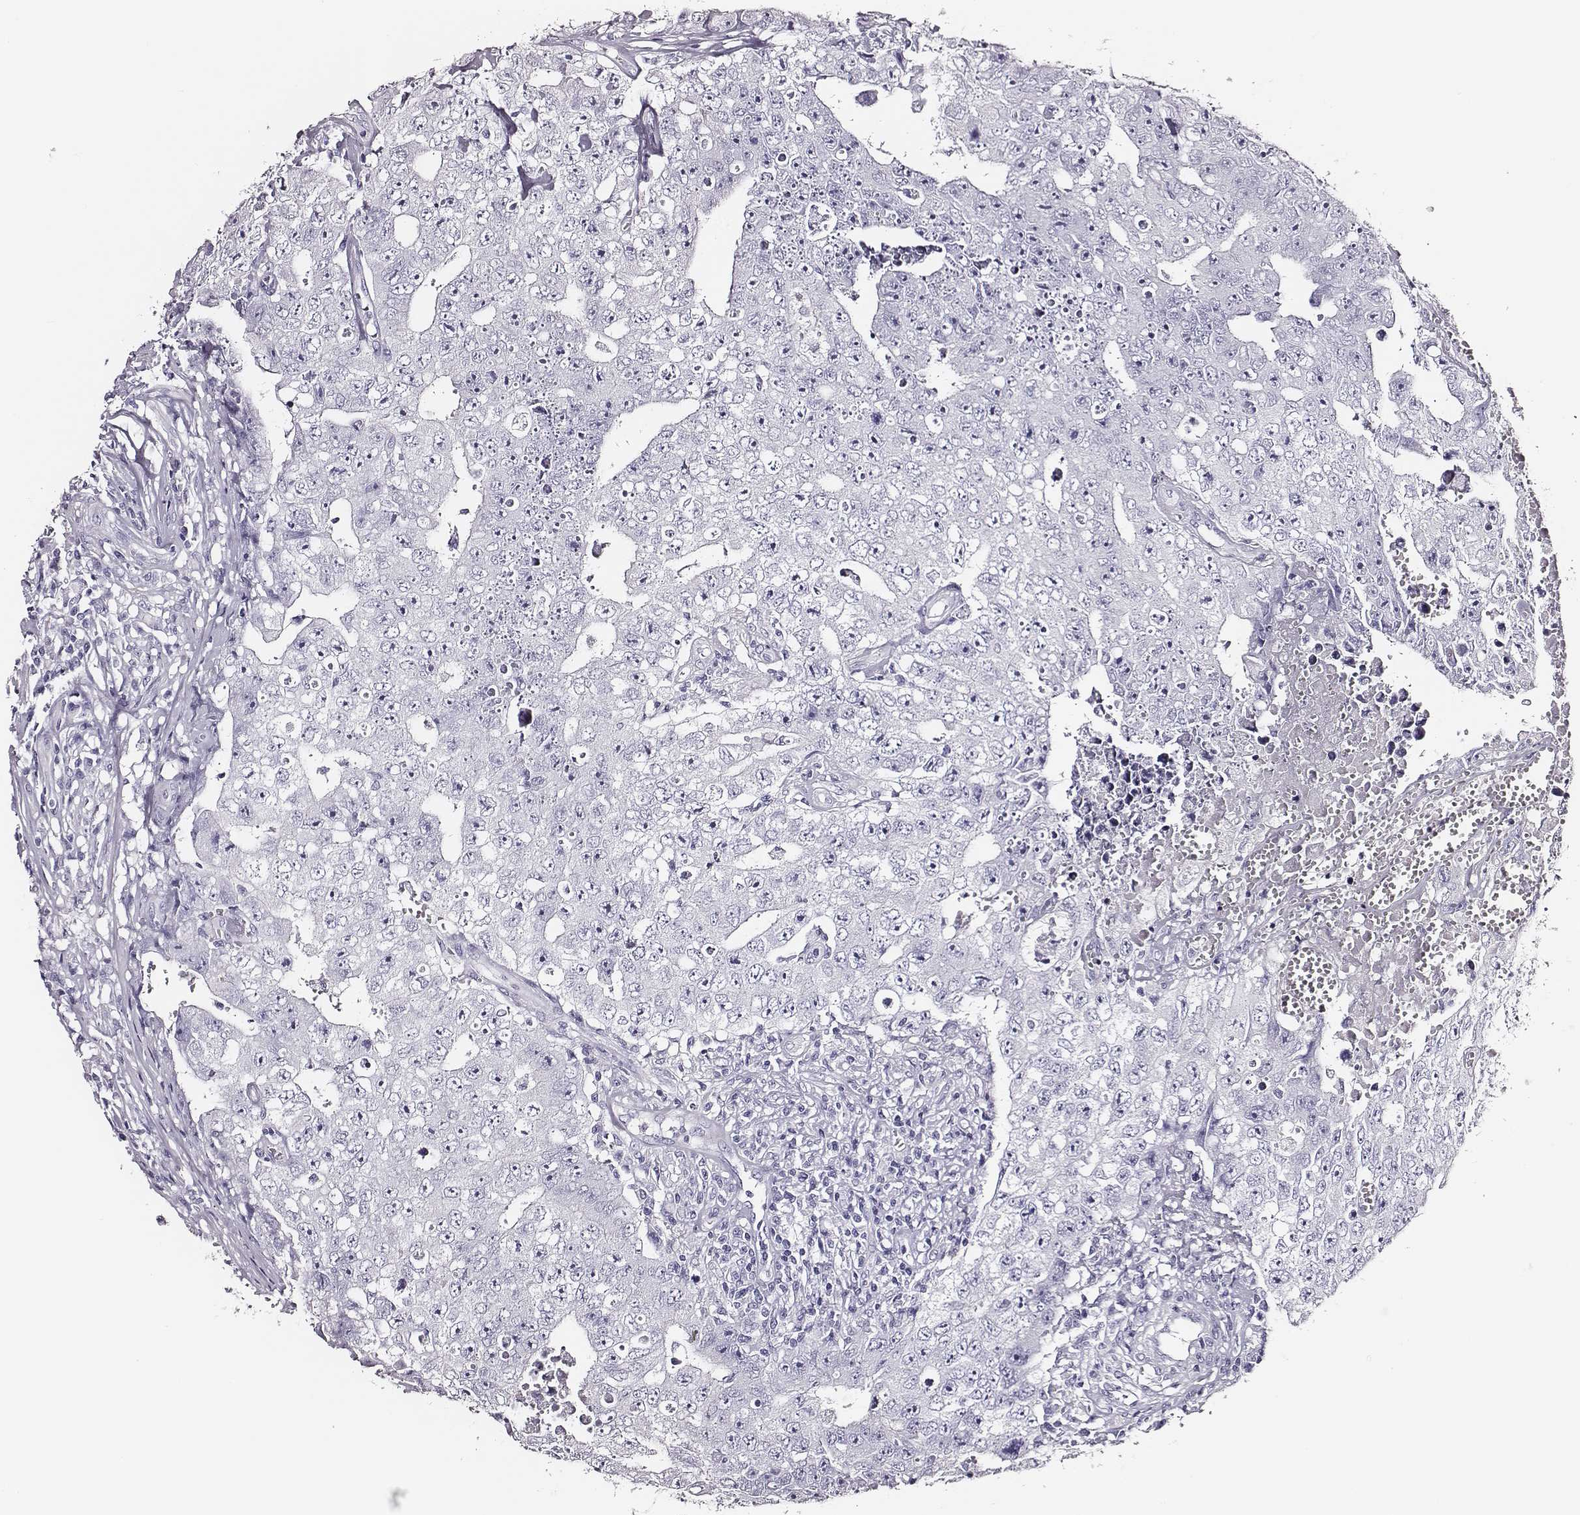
{"staining": {"intensity": "negative", "quantity": "none", "location": "none"}, "tissue": "testis cancer", "cell_type": "Tumor cells", "image_type": "cancer", "snomed": [{"axis": "morphology", "description": "Carcinoma, Embryonal, NOS"}, {"axis": "topography", "description": "Testis"}], "caption": "An immunohistochemistry photomicrograph of testis embryonal carcinoma is shown. There is no staining in tumor cells of testis embryonal carcinoma. (Stains: DAB immunohistochemistry with hematoxylin counter stain, Microscopy: brightfield microscopy at high magnification).", "gene": "DPEP1", "patient": {"sex": "male", "age": 36}}